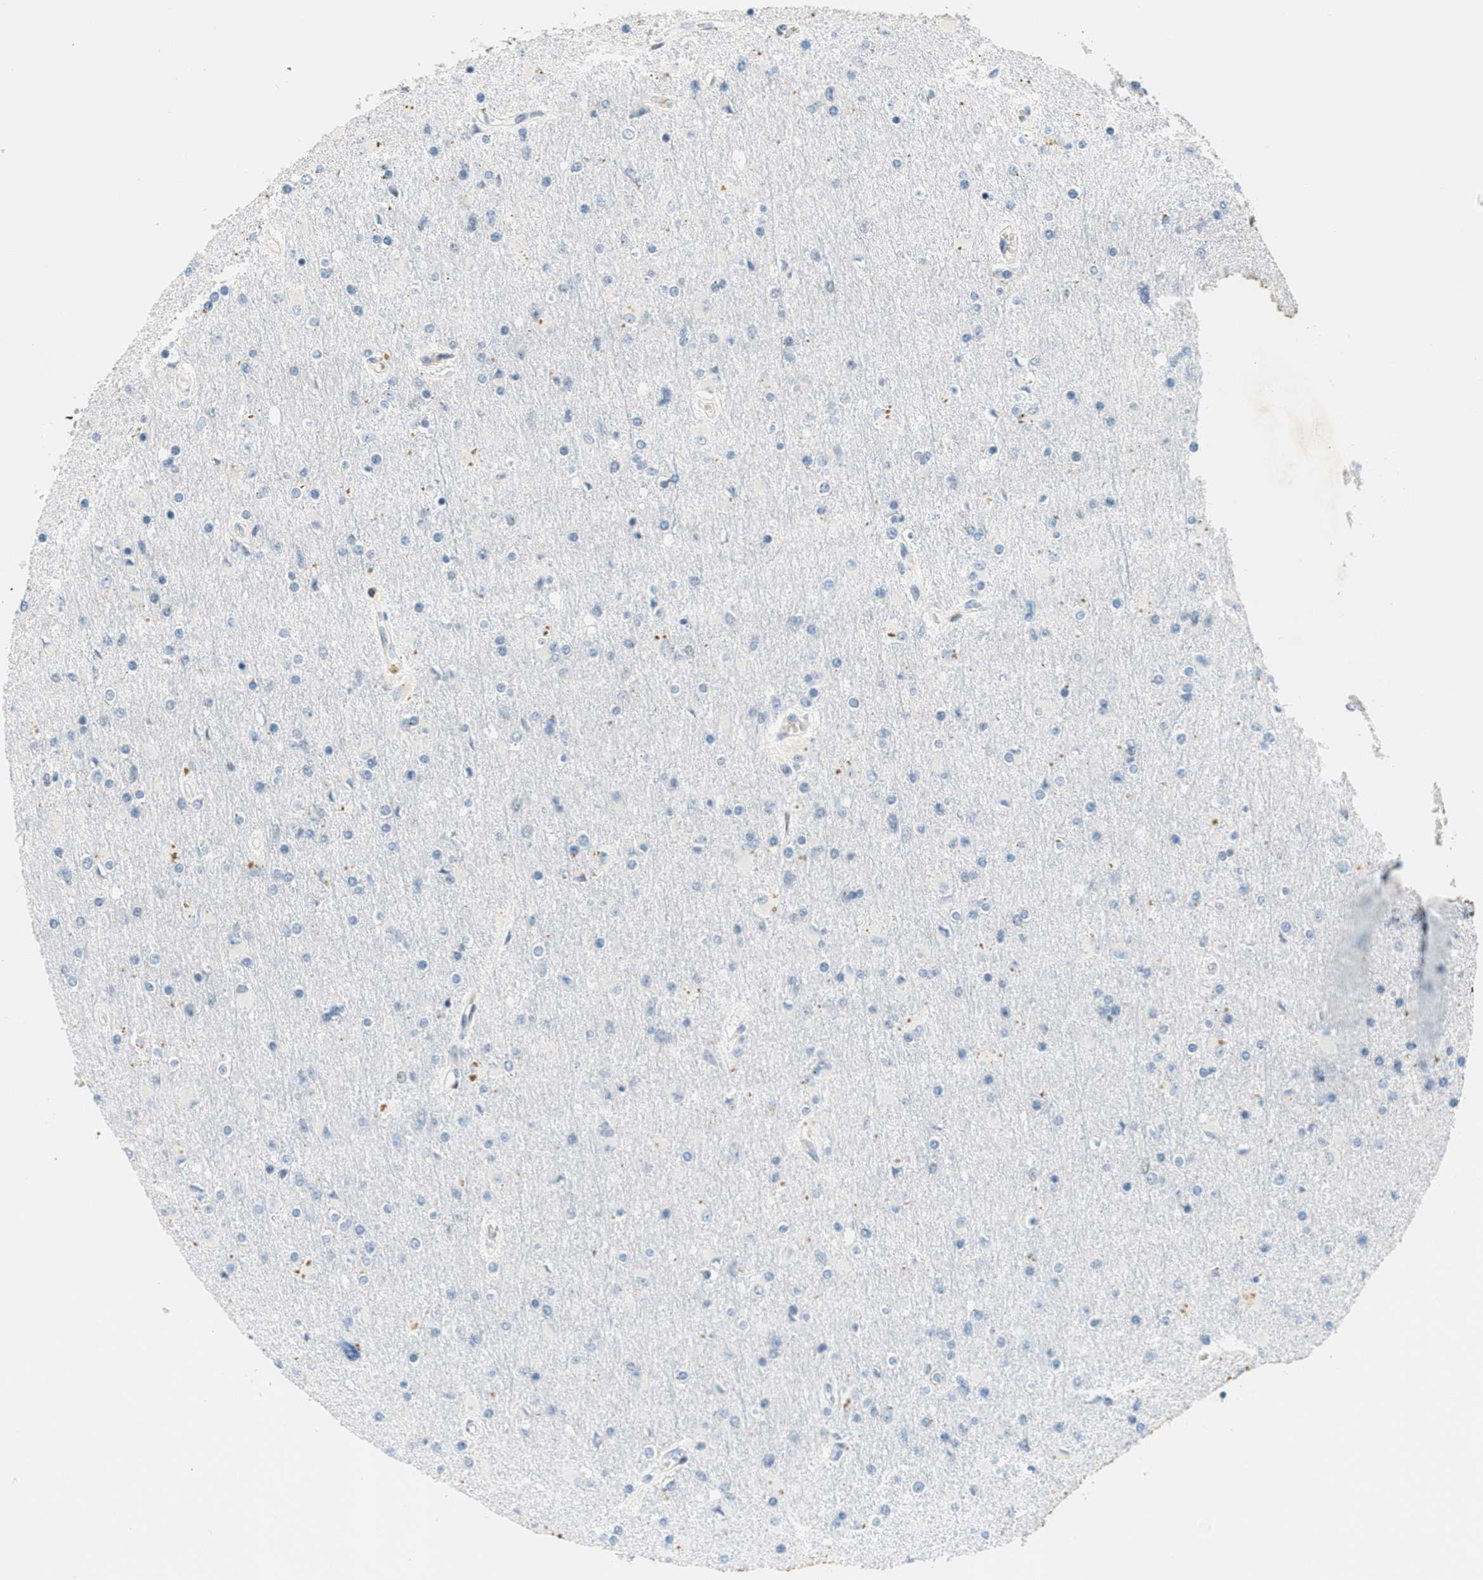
{"staining": {"intensity": "negative", "quantity": "none", "location": "none"}, "tissue": "glioma", "cell_type": "Tumor cells", "image_type": "cancer", "snomed": [{"axis": "morphology", "description": "Glioma, malignant, High grade"}, {"axis": "topography", "description": "Cerebral cortex"}], "caption": "IHC photomicrograph of human glioma stained for a protein (brown), which demonstrates no expression in tumor cells.", "gene": "DDX47", "patient": {"sex": "female", "age": 36}}